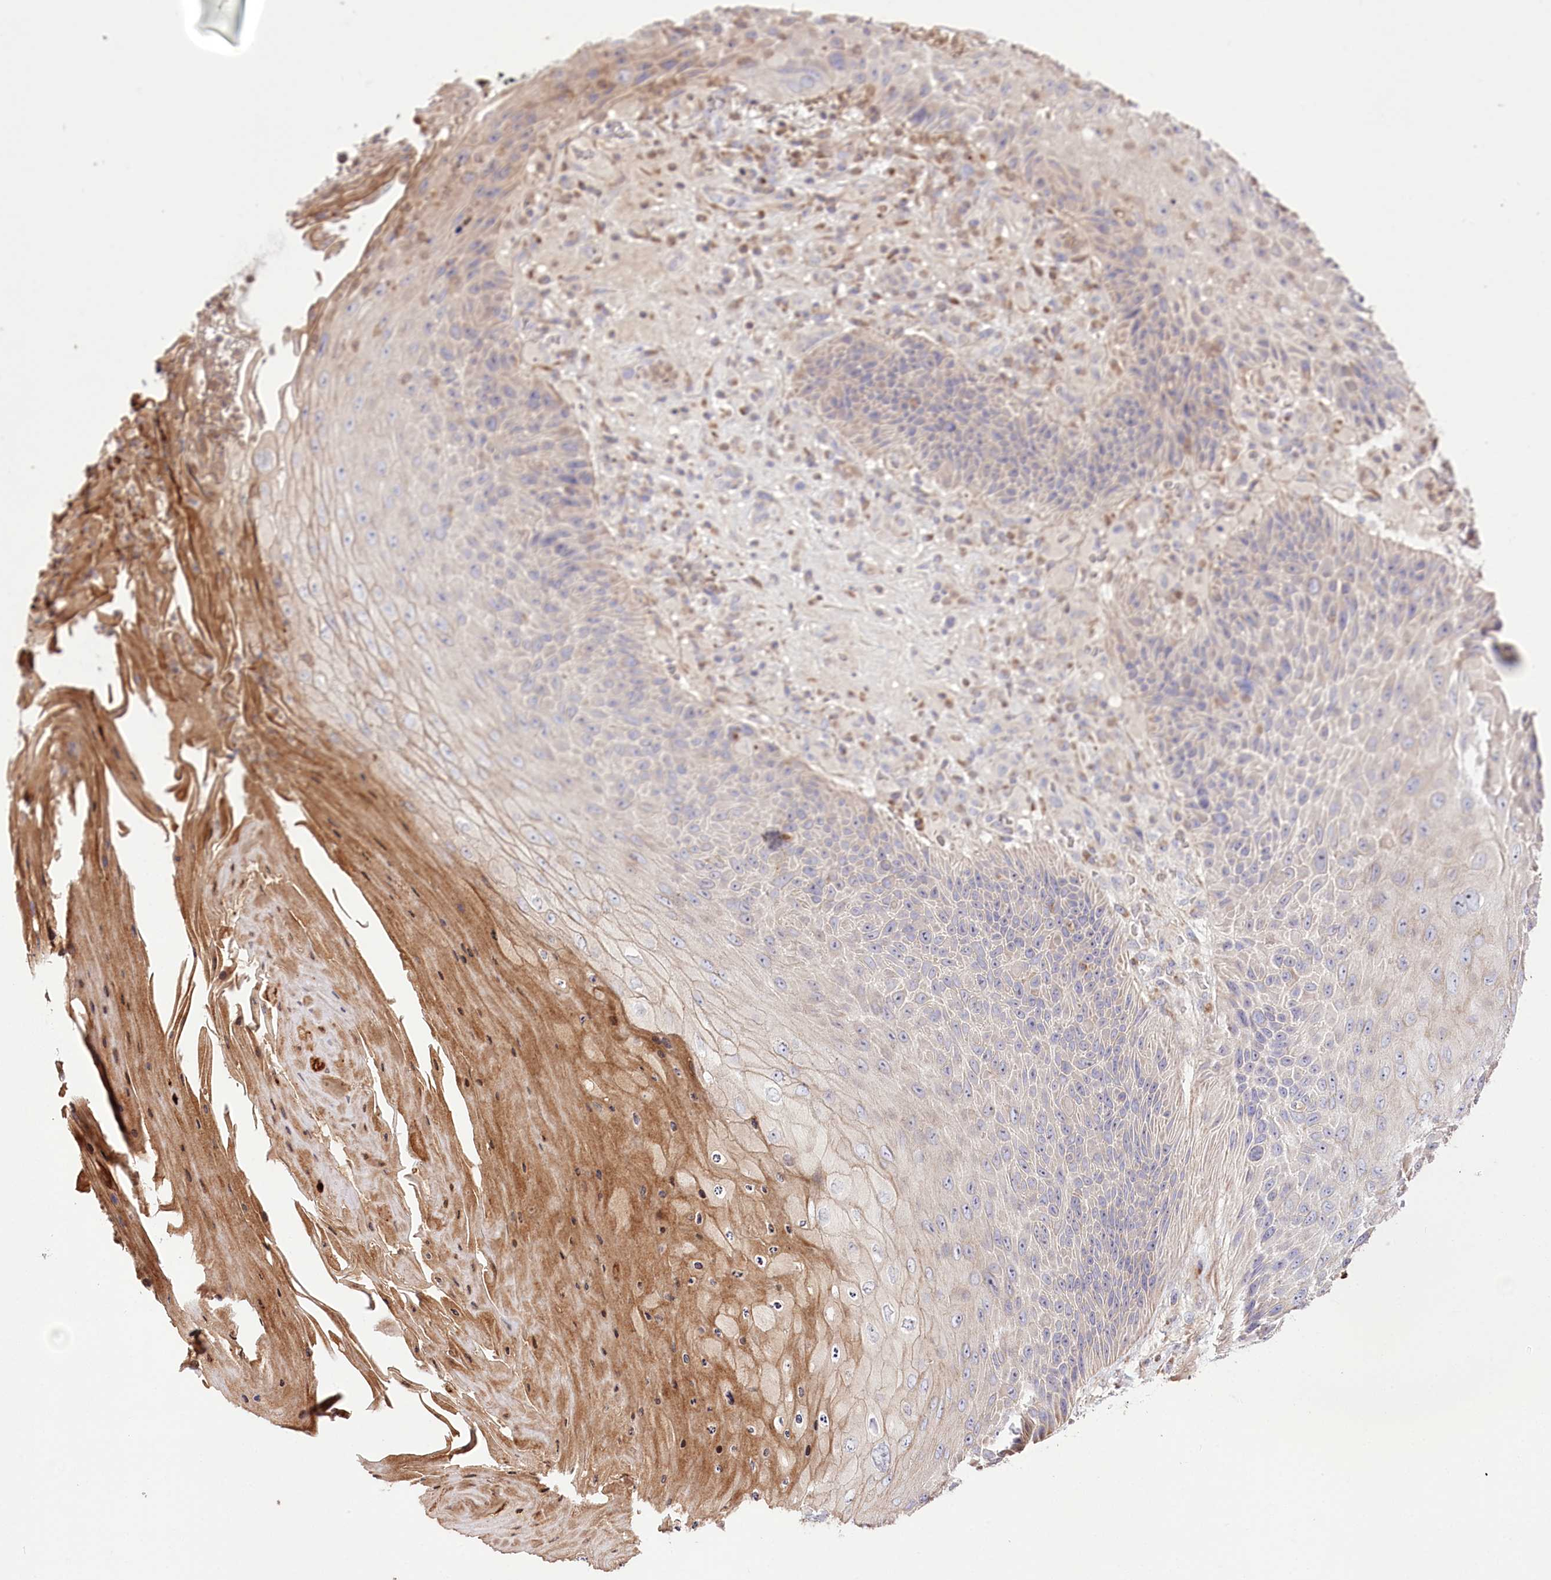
{"staining": {"intensity": "weak", "quantity": "<25%", "location": "cytoplasmic/membranous"}, "tissue": "skin cancer", "cell_type": "Tumor cells", "image_type": "cancer", "snomed": [{"axis": "morphology", "description": "Squamous cell carcinoma, NOS"}, {"axis": "topography", "description": "Skin"}], "caption": "This is an immunohistochemistry (IHC) photomicrograph of human skin cancer (squamous cell carcinoma). There is no staining in tumor cells.", "gene": "RNF24", "patient": {"sex": "female", "age": 88}}